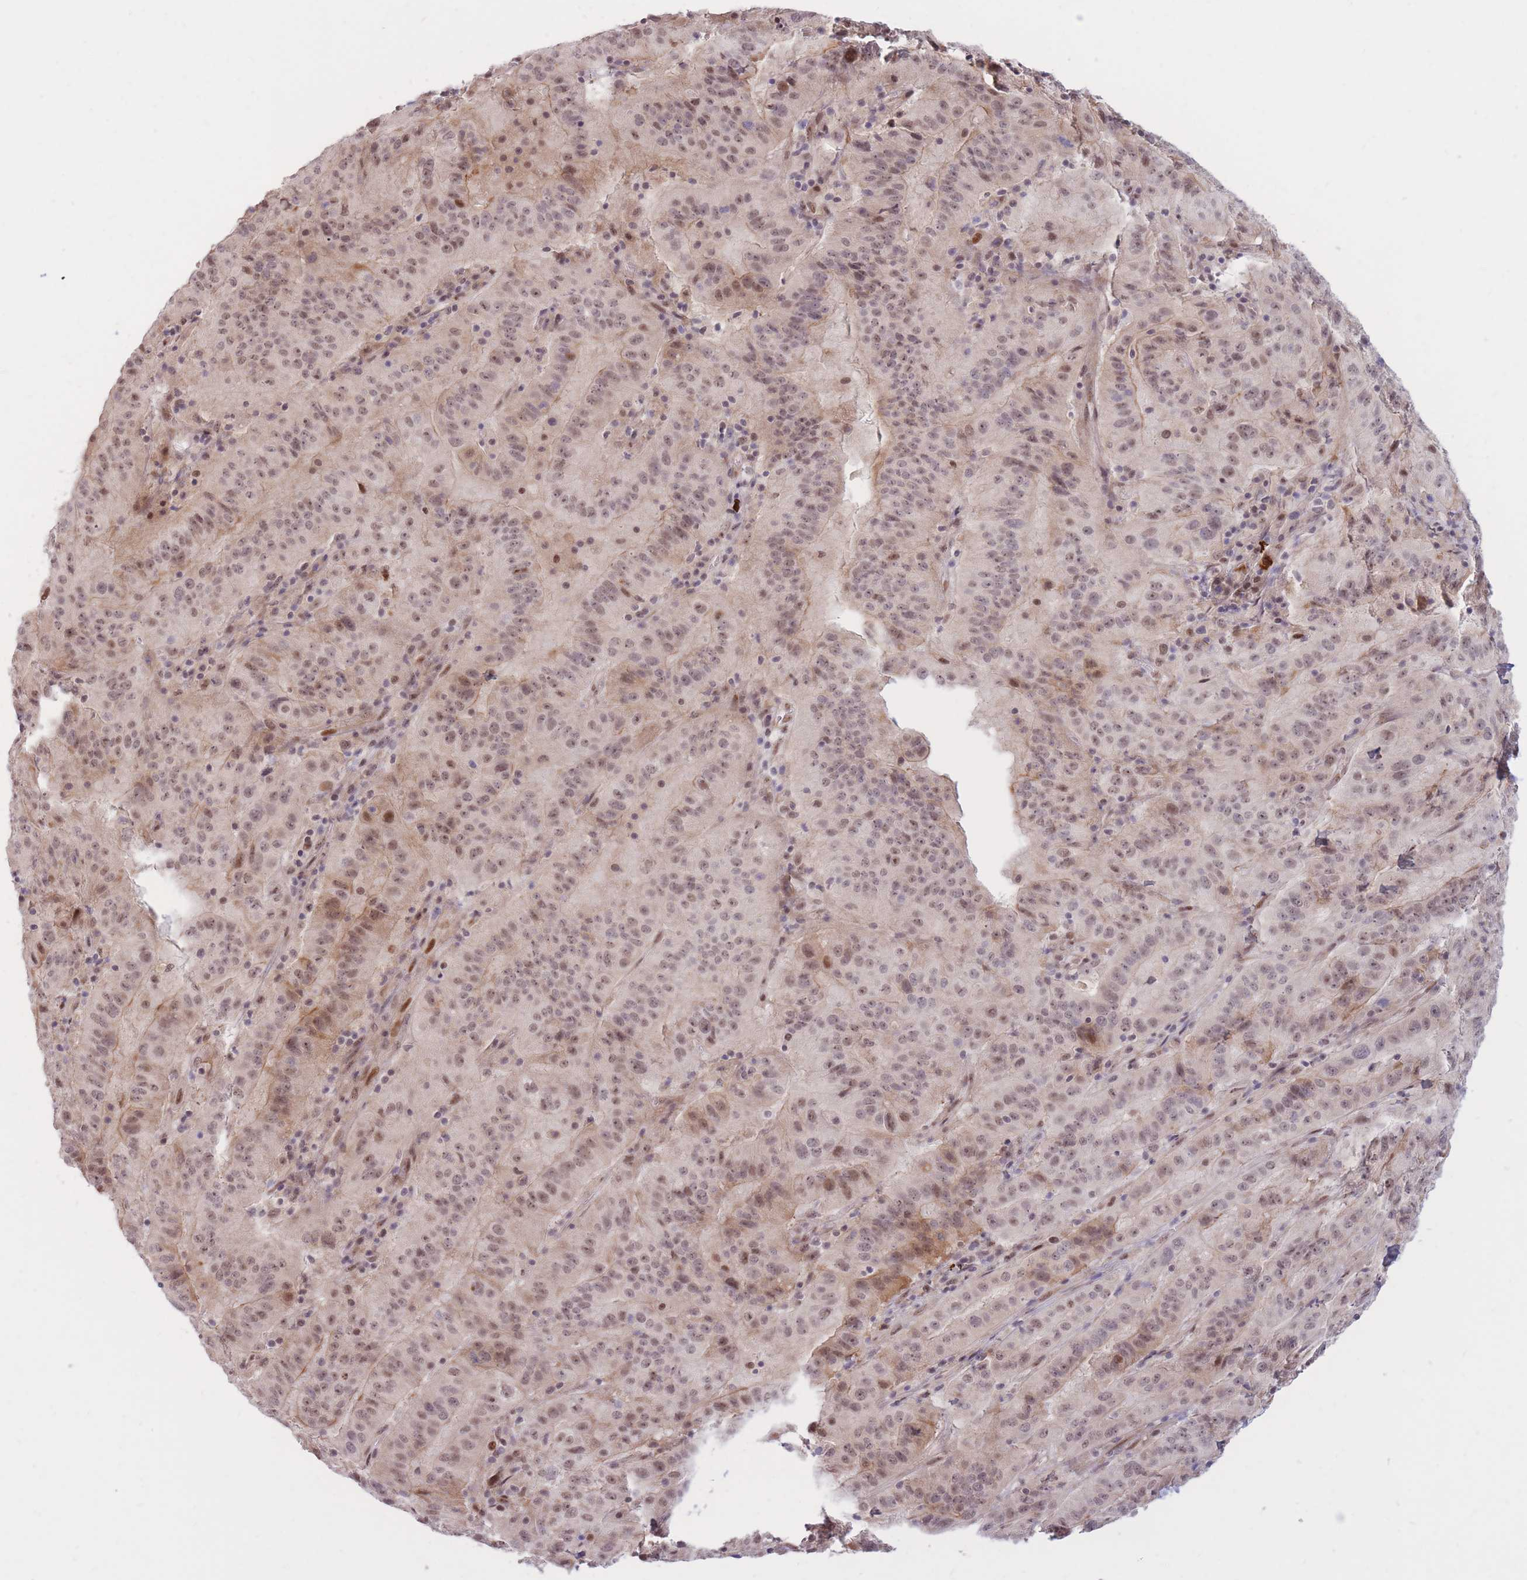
{"staining": {"intensity": "moderate", "quantity": ">75%", "location": "cytoplasmic/membranous,nuclear"}, "tissue": "pancreatic cancer", "cell_type": "Tumor cells", "image_type": "cancer", "snomed": [{"axis": "morphology", "description": "Adenocarcinoma, NOS"}, {"axis": "topography", "description": "Pancreas"}], "caption": "A brown stain highlights moderate cytoplasmic/membranous and nuclear expression of a protein in adenocarcinoma (pancreatic) tumor cells.", "gene": "ERICH6B", "patient": {"sex": "male", "age": 63}}